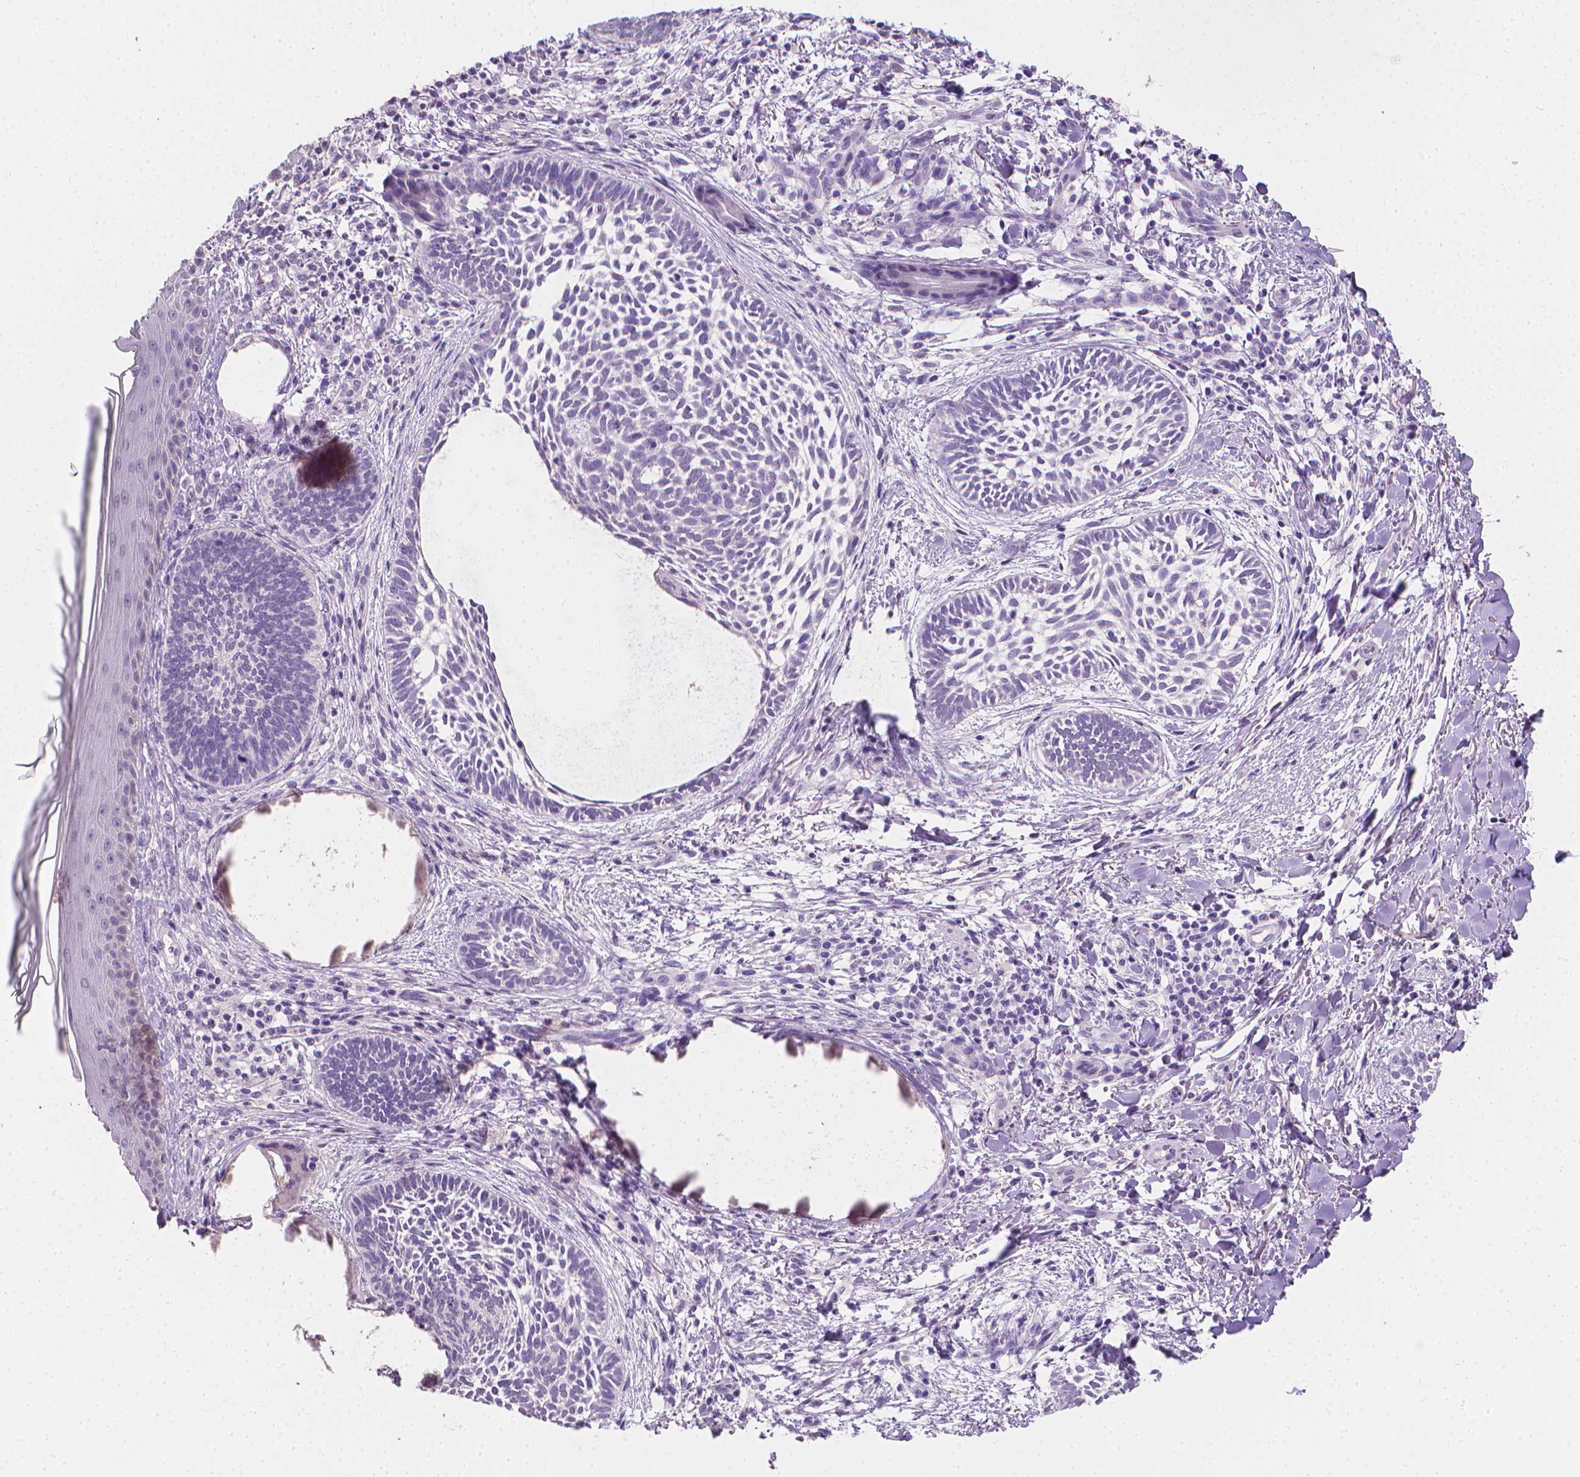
{"staining": {"intensity": "negative", "quantity": "none", "location": "none"}, "tissue": "skin cancer", "cell_type": "Tumor cells", "image_type": "cancer", "snomed": [{"axis": "morphology", "description": "Normal tissue, NOS"}, {"axis": "morphology", "description": "Basal cell carcinoma"}, {"axis": "topography", "description": "Skin"}], "caption": "There is no significant positivity in tumor cells of basal cell carcinoma (skin).", "gene": "TNNI2", "patient": {"sex": "male", "age": 46}}